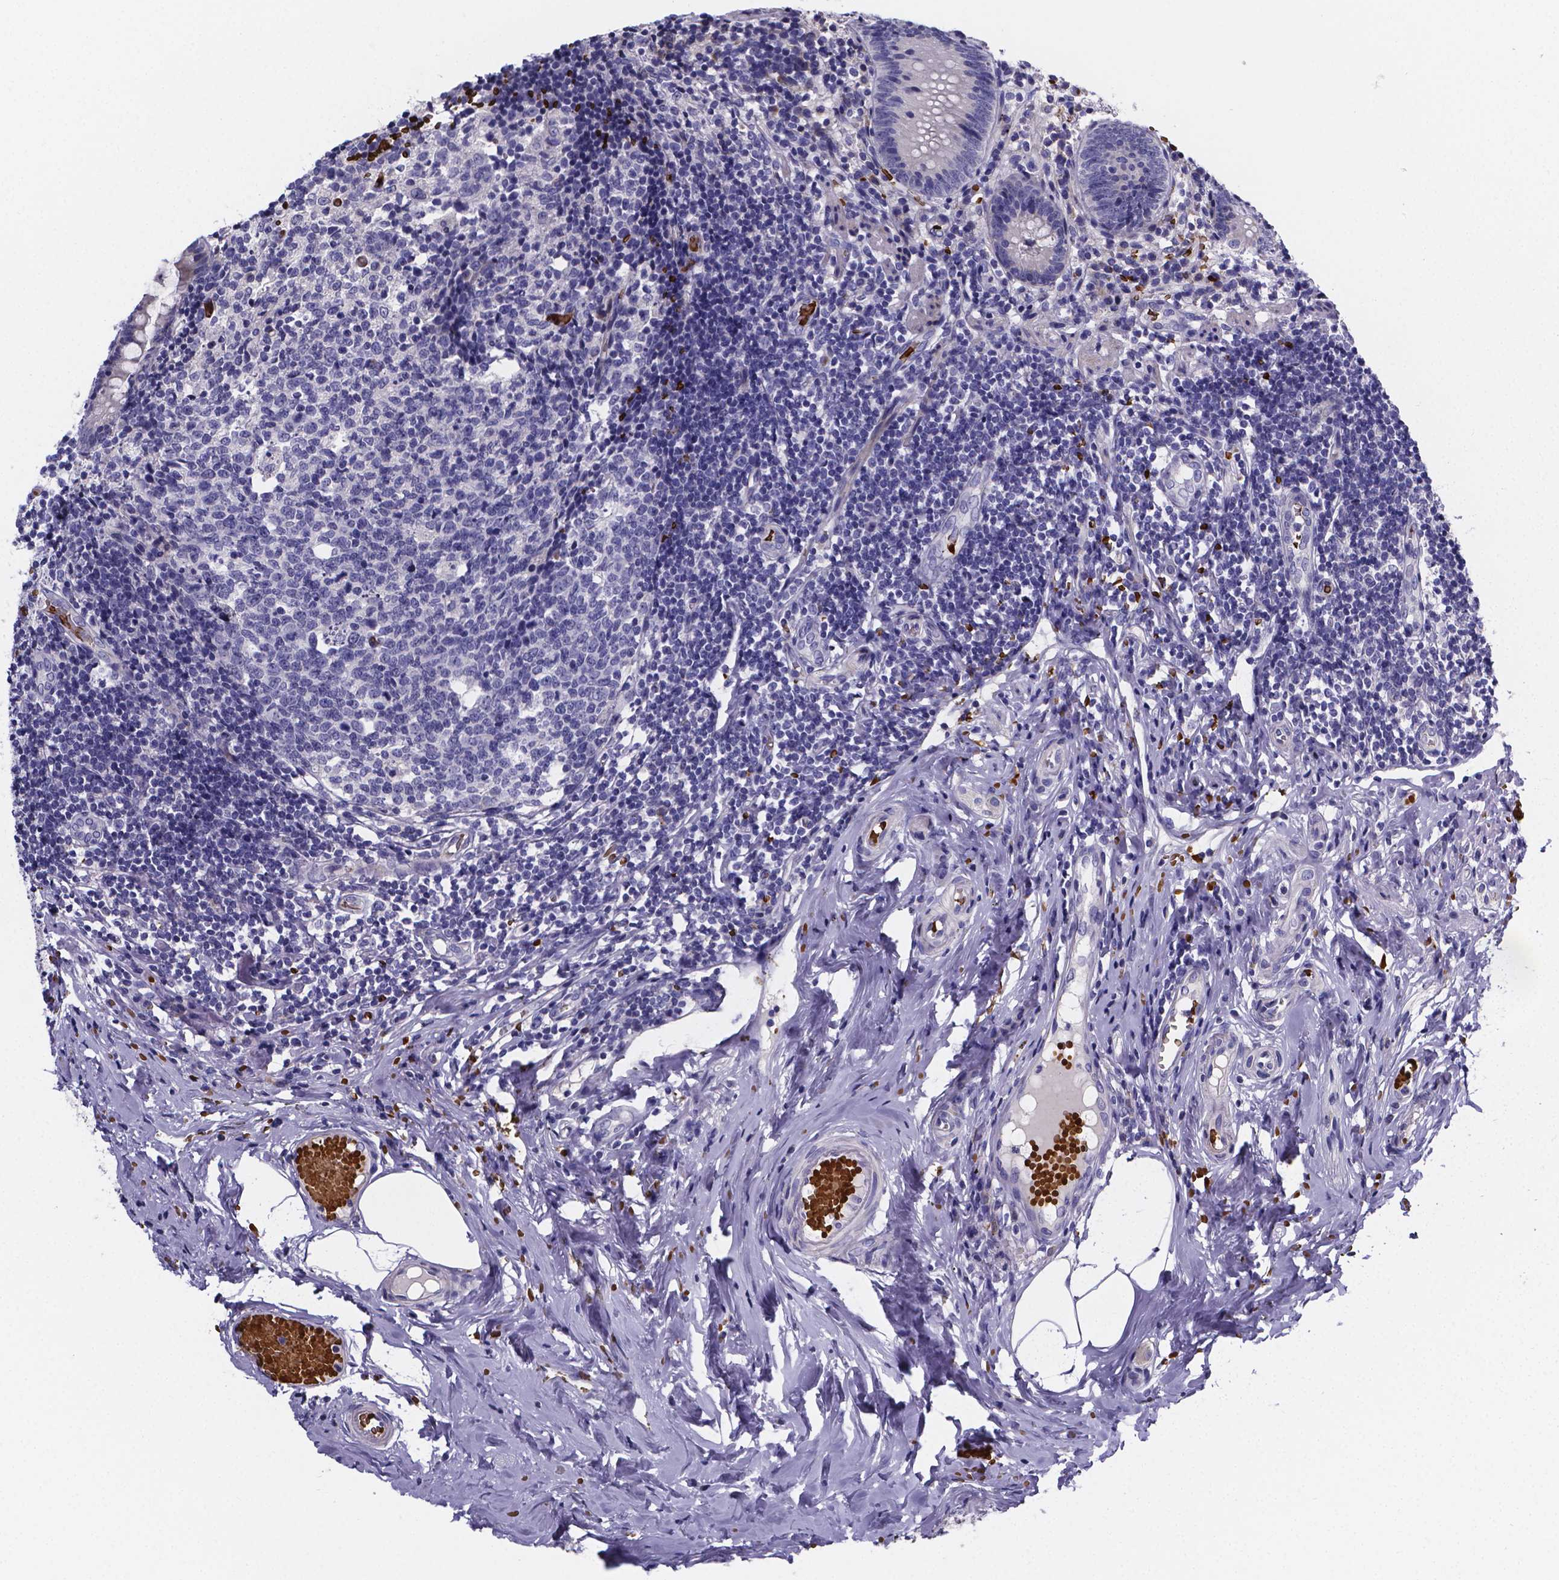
{"staining": {"intensity": "negative", "quantity": "none", "location": "none"}, "tissue": "appendix", "cell_type": "Glandular cells", "image_type": "normal", "snomed": [{"axis": "morphology", "description": "Normal tissue, NOS"}, {"axis": "topography", "description": "Appendix"}], "caption": "The micrograph reveals no staining of glandular cells in benign appendix.", "gene": "GABRA3", "patient": {"sex": "female", "age": 32}}